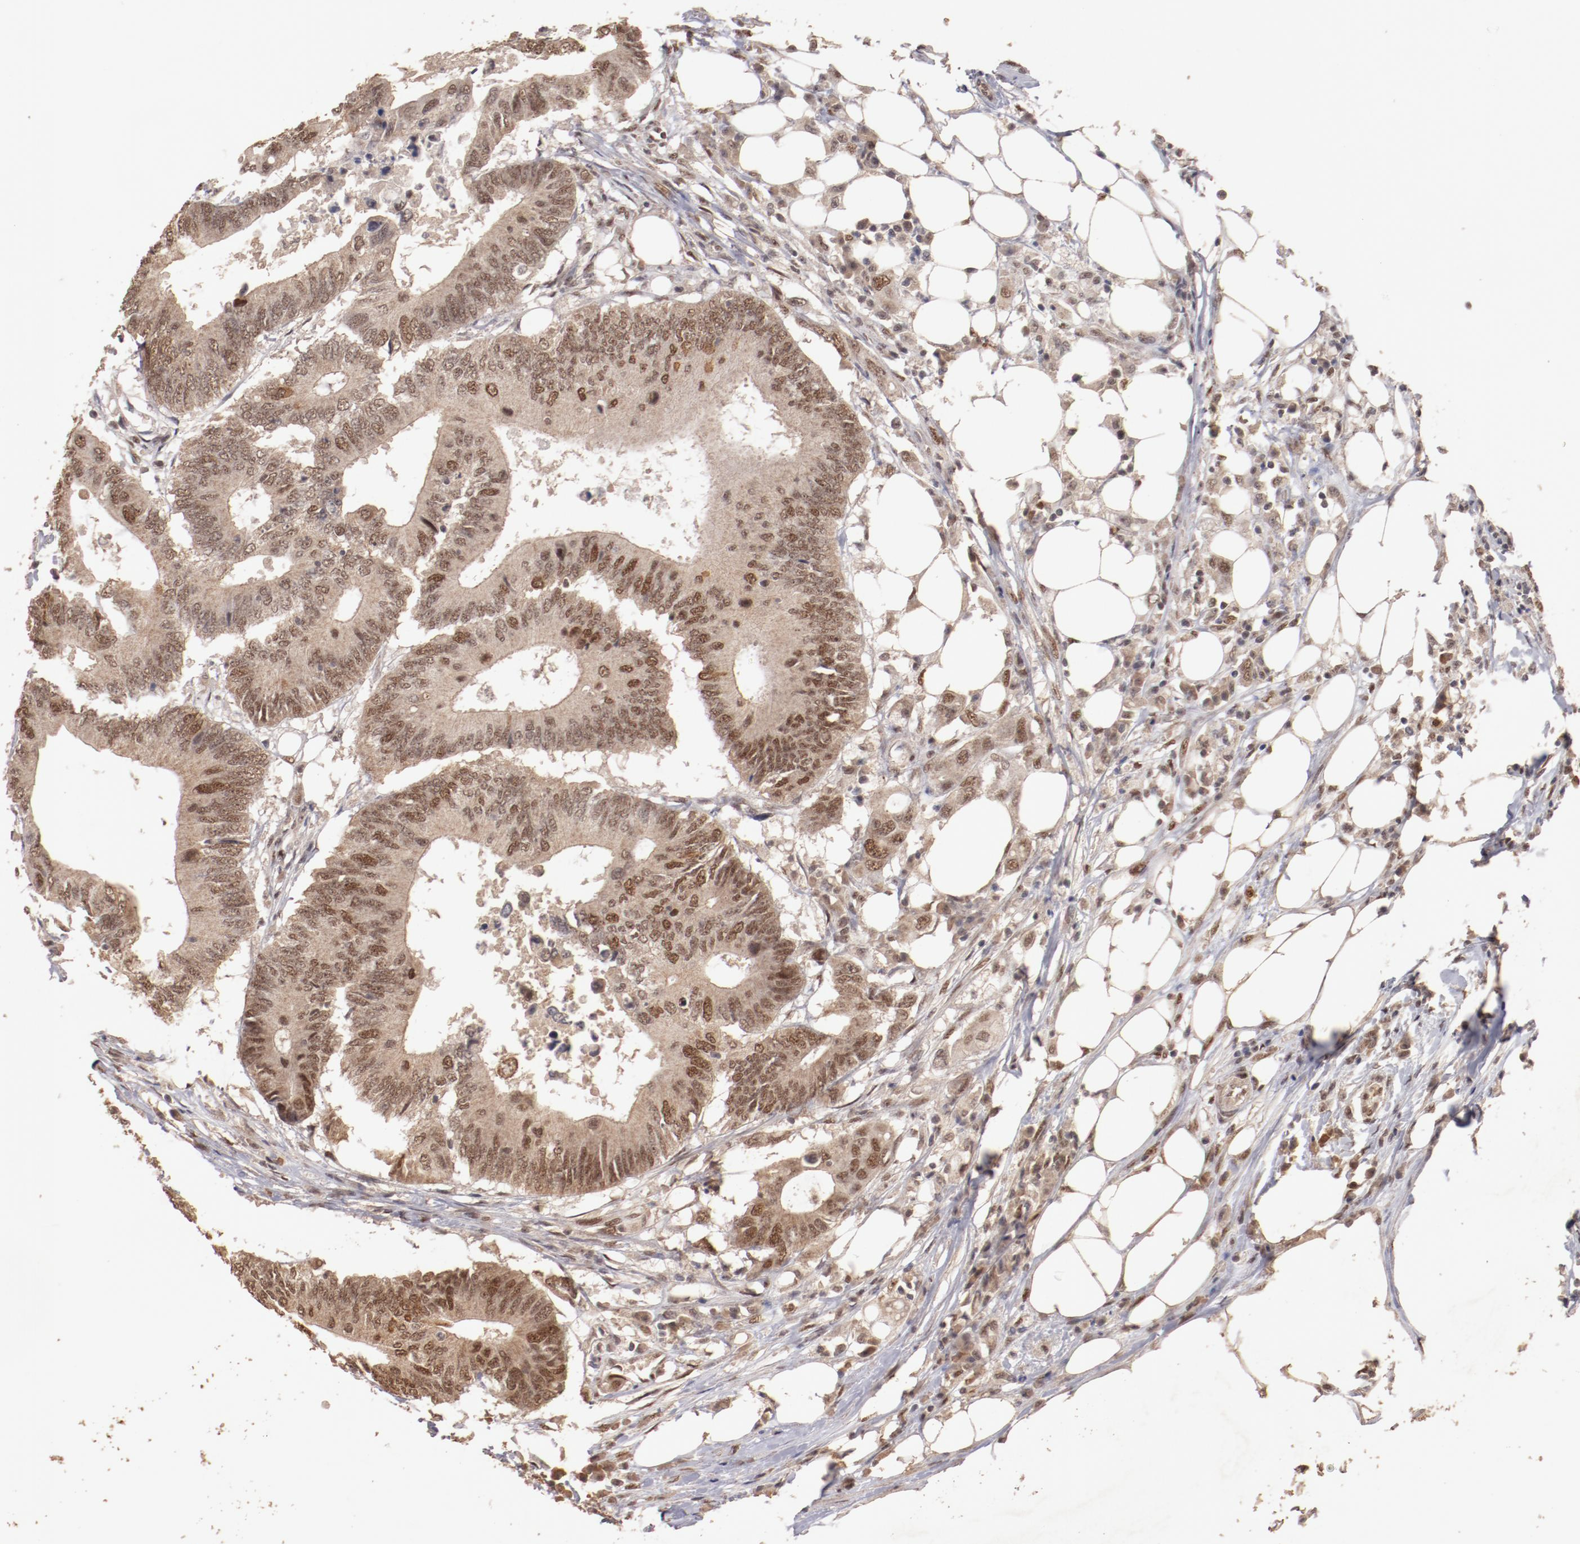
{"staining": {"intensity": "moderate", "quantity": ">75%", "location": "cytoplasmic/membranous,nuclear"}, "tissue": "colorectal cancer", "cell_type": "Tumor cells", "image_type": "cancer", "snomed": [{"axis": "morphology", "description": "Adenocarcinoma, NOS"}, {"axis": "topography", "description": "Colon"}], "caption": "Immunohistochemical staining of human colorectal cancer demonstrates medium levels of moderate cytoplasmic/membranous and nuclear protein staining in approximately >75% of tumor cells.", "gene": "CLOCK", "patient": {"sex": "male", "age": 71}}